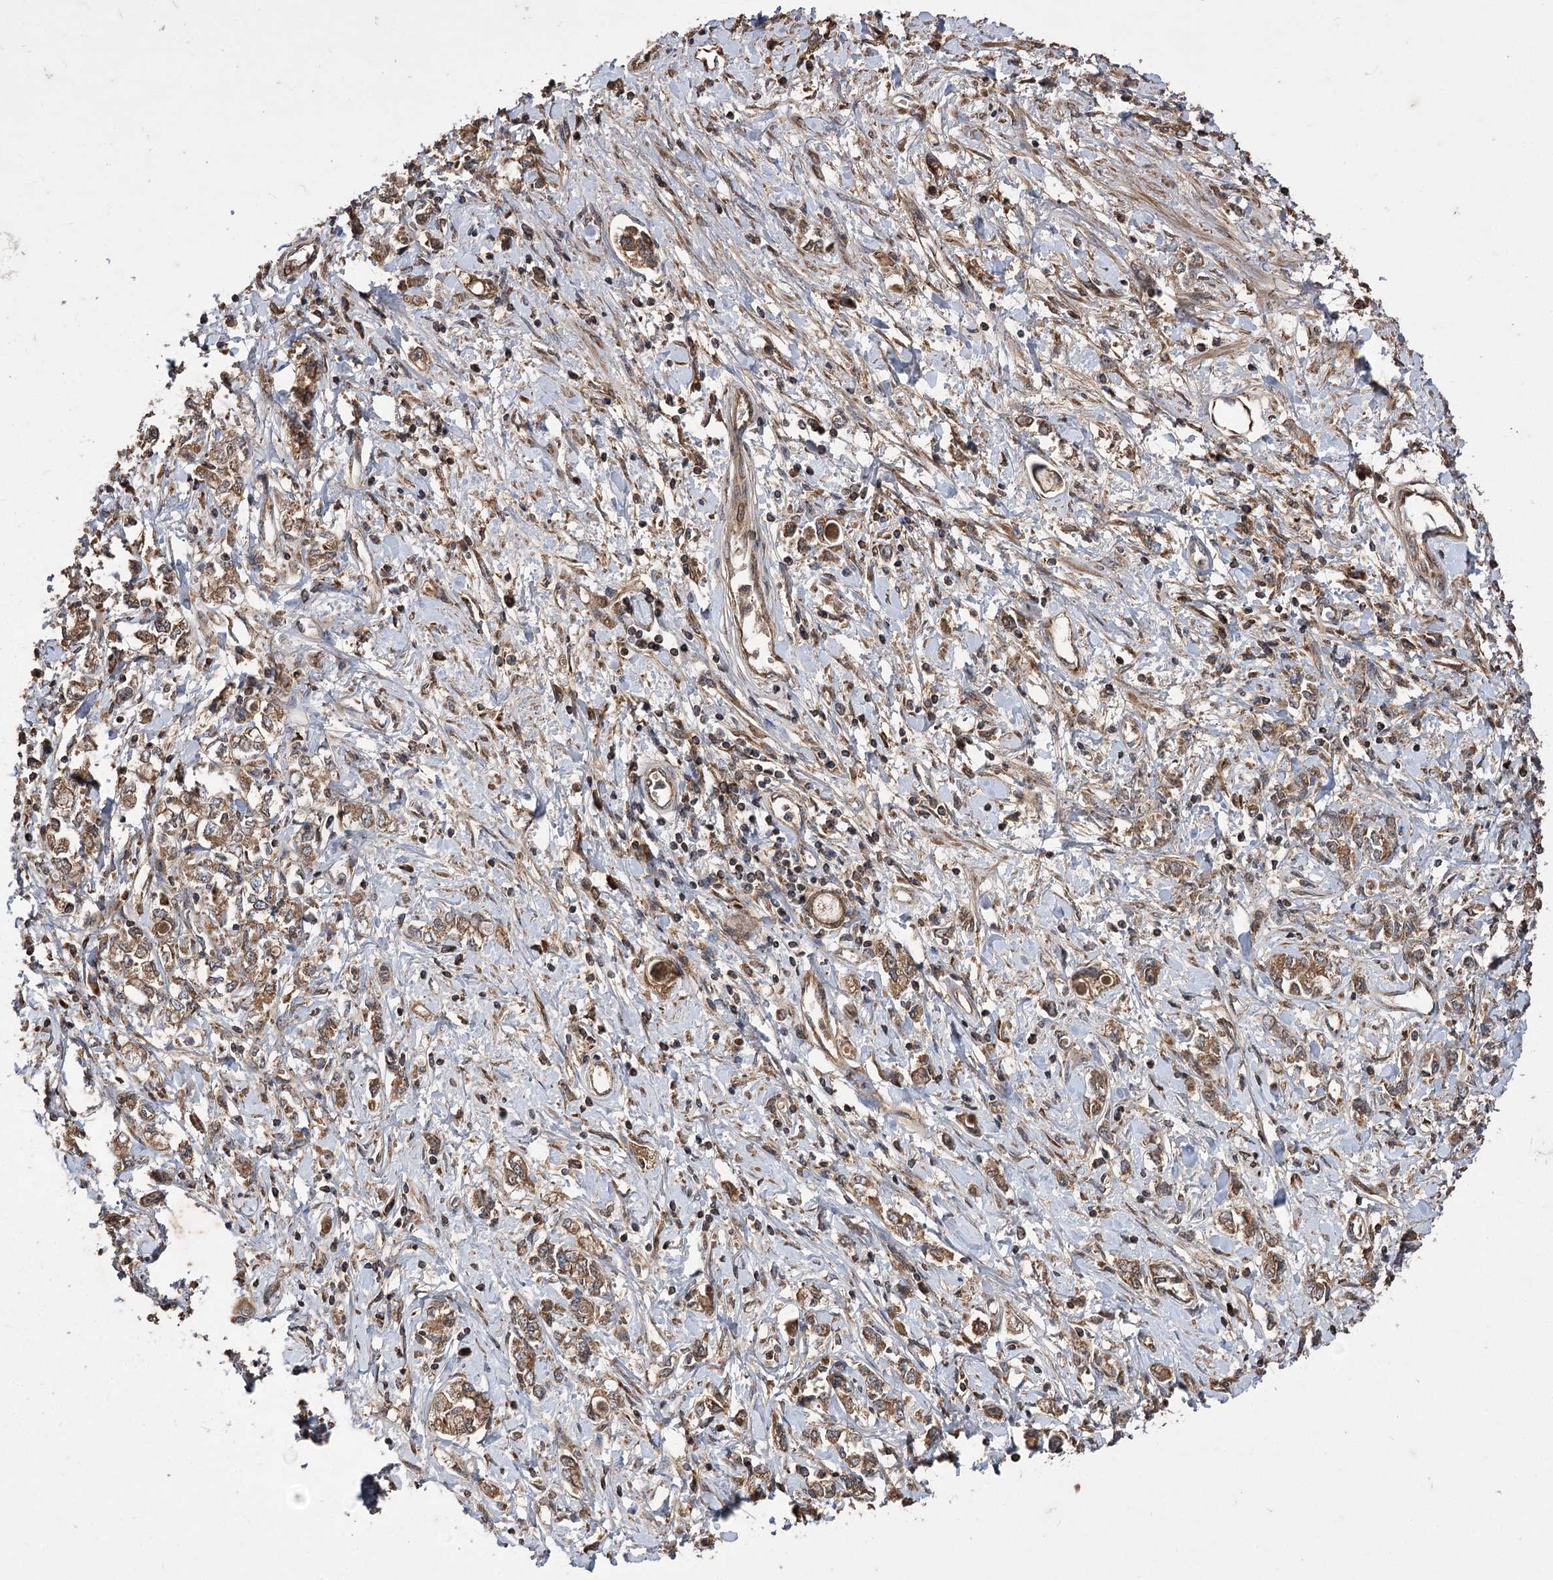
{"staining": {"intensity": "moderate", "quantity": ">75%", "location": "cytoplasmic/membranous"}, "tissue": "stomach cancer", "cell_type": "Tumor cells", "image_type": "cancer", "snomed": [{"axis": "morphology", "description": "Adenocarcinoma, NOS"}, {"axis": "topography", "description": "Stomach"}], "caption": "Tumor cells reveal moderate cytoplasmic/membranous positivity in approximately >75% of cells in stomach cancer (adenocarcinoma).", "gene": "RASSF3", "patient": {"sex": "female", "age": 76}}